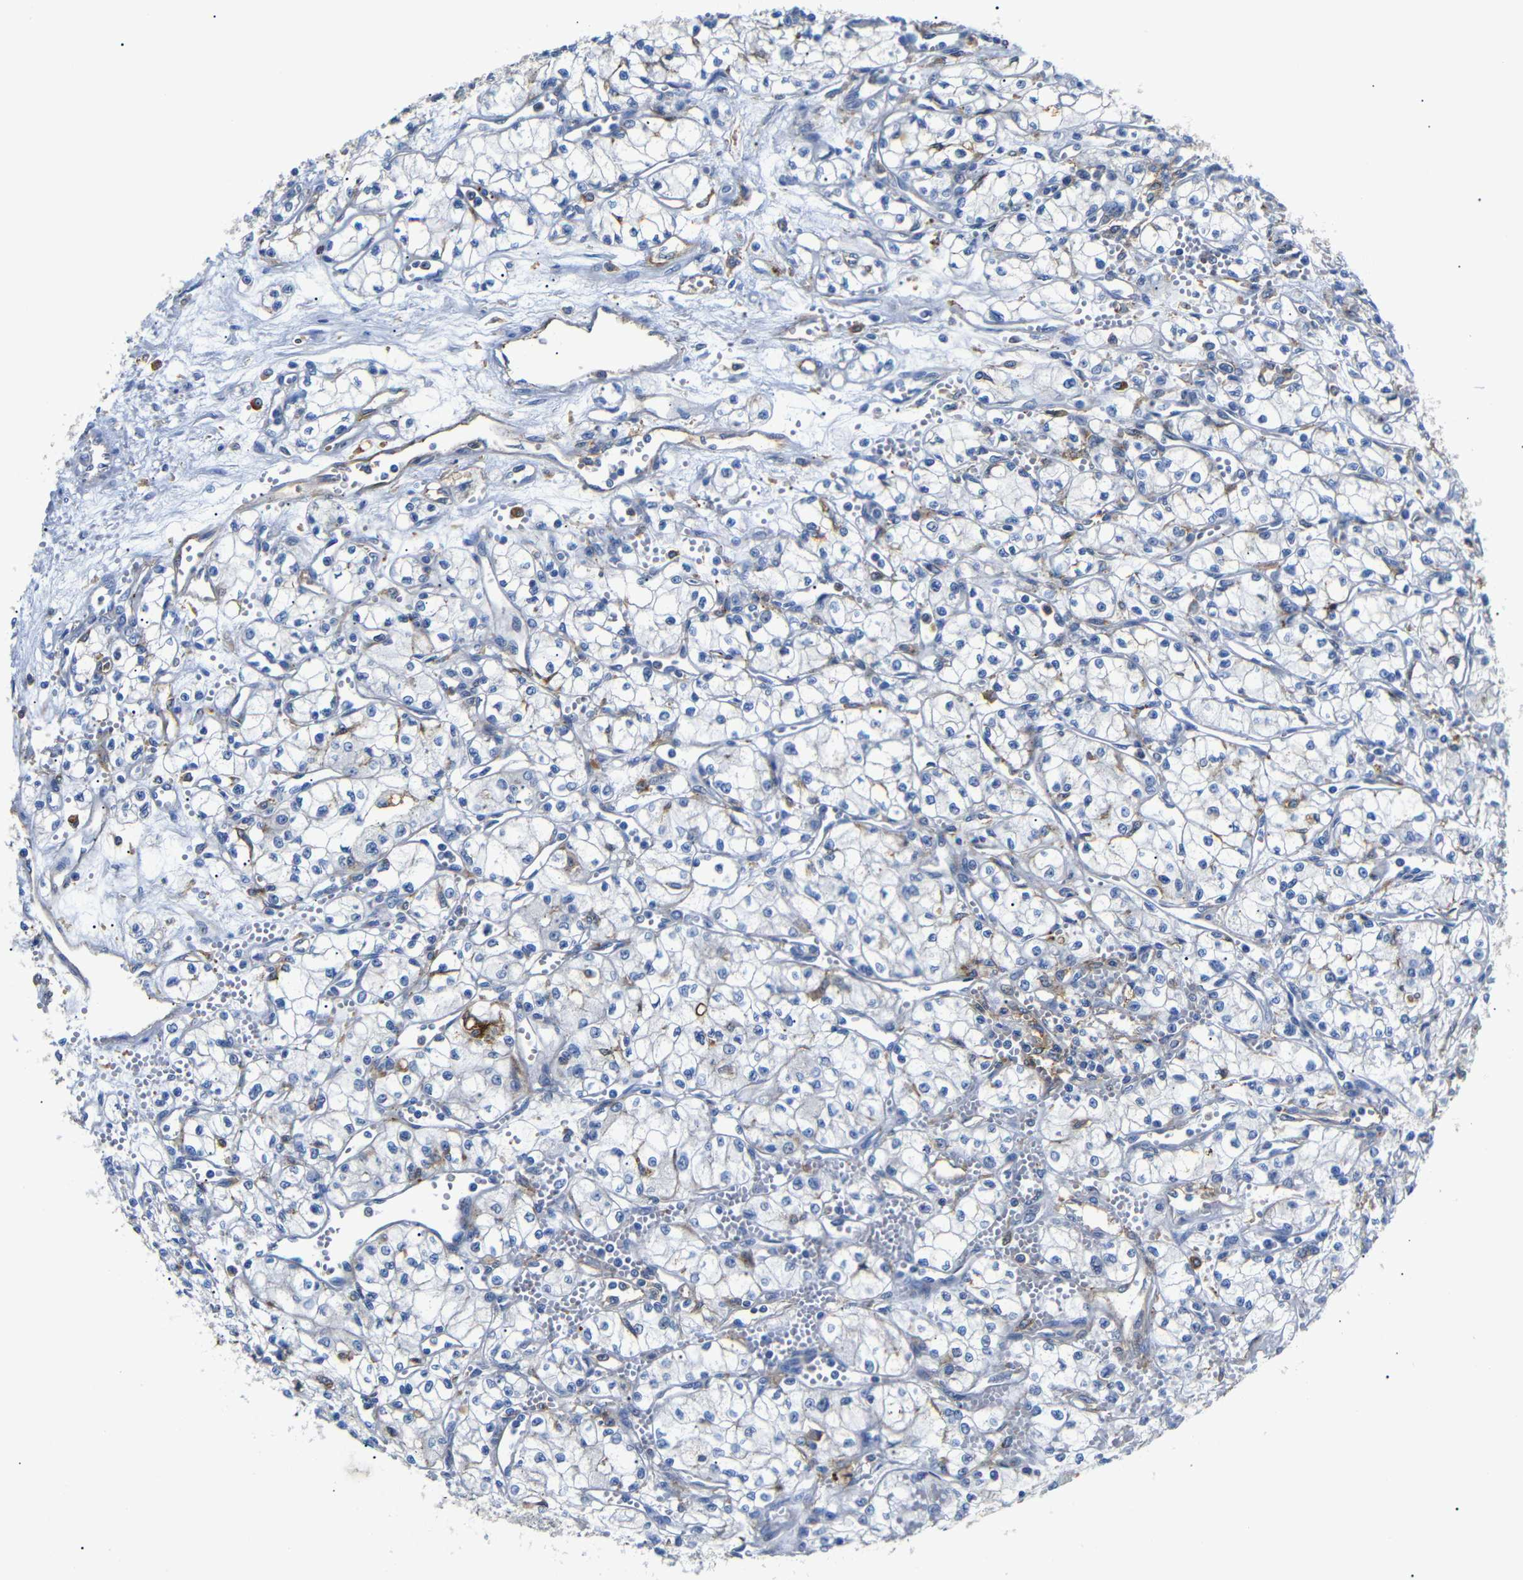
{"staining": {"intensity": "moderate", "quantity": "<25%", "location": "cytoplasmic/membranous"}, "tissue": "renal cancer", "cell_type": "Tumor cells", "image_type": "cancer", "snomed": [{"axis": "morphology", "description": "Normal tissue, NOS"}, {"axis": "morphology", "description": "Adenocarcinoma, NOS"}, {"axis": "topography", "description": "Kidney"}], "caption": "The immunohistochemical stain labels moderate cytoplasmic/membranous expression in tumor cells of renal cancer tissue.", "gene": "SDCBP", "patient": {"sex": "male", "age": 59}}